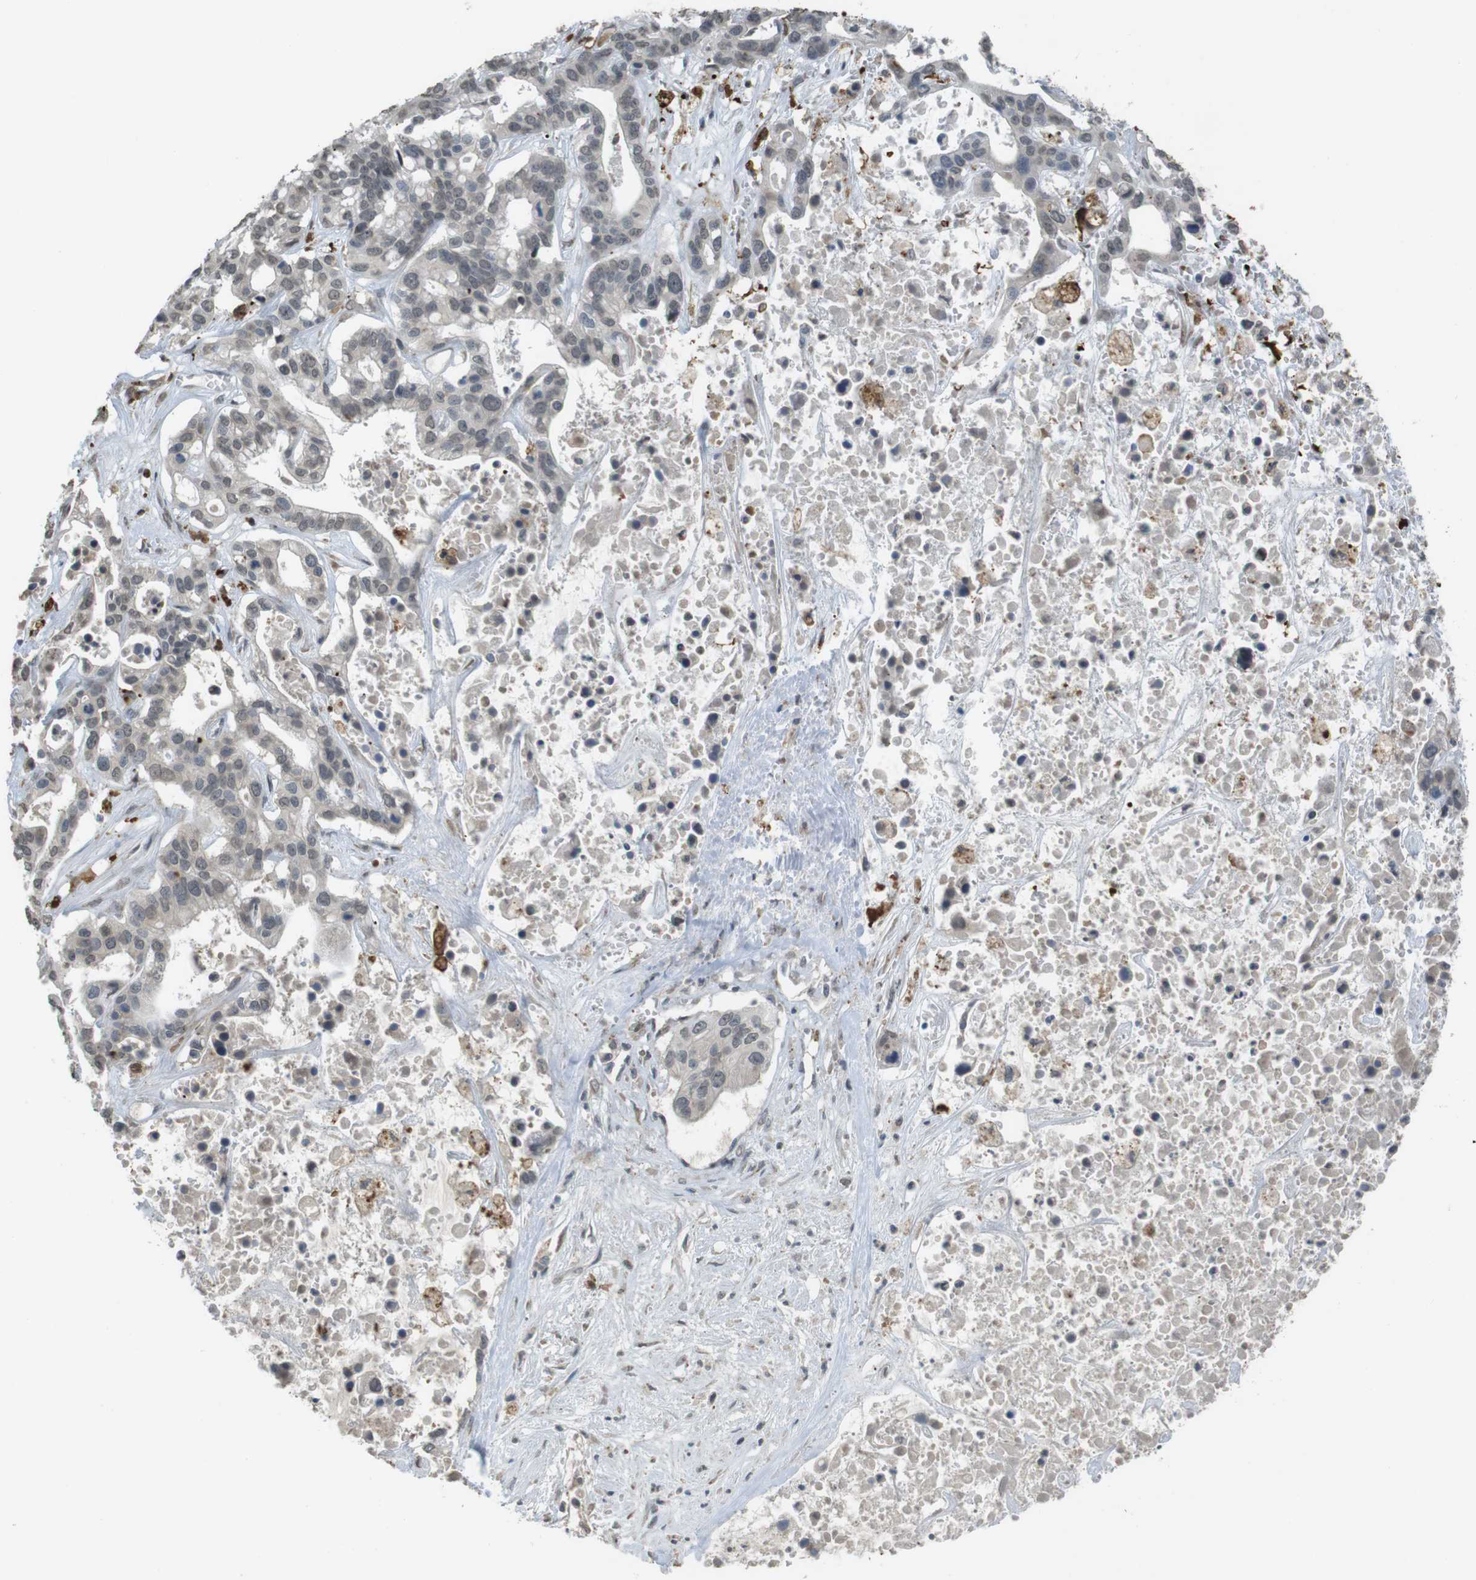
{"staining": {"intensity": "weak", "quantity": "<25%", "location": "nuclear"}, "tissue": "liver cancer", "cell_type": "Tumor cells", "image_type": "cancer", "snomed": [{"axis": "morphology", "description": "Cholangiocarcinoma"}, {"axis": "topography", "description": "Liver"}], "caption": "Immunohistochemistry (IHC) of human liver cholangiocarcinoma exhibits no staining in tumor cells. (DAB IHC with hematoxylin counter stain).", "gene": "FZD10", "patient": {"sex": "female", "age": 65}}